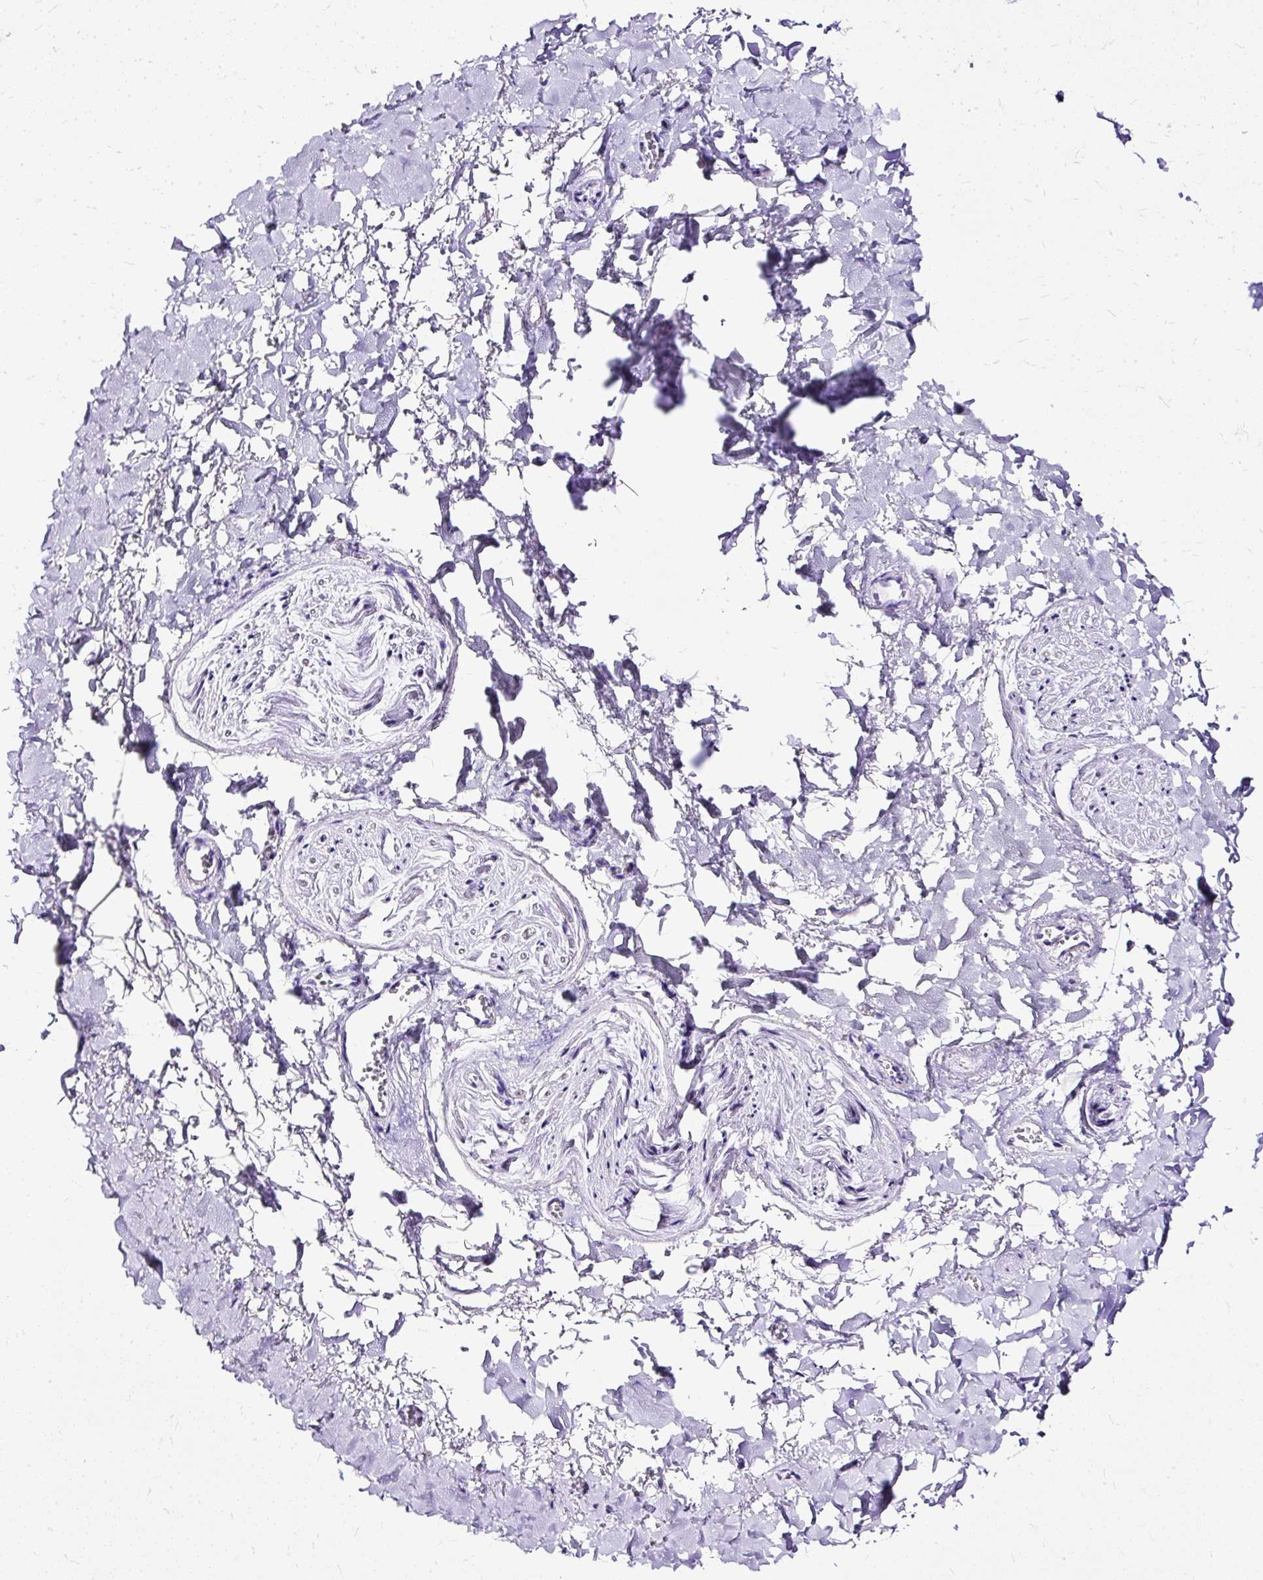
{"staining": {"intensity": "negative", "quantity": "none", "location": "none"}, "tissue": "adipose tissue", "cell_type": "Adipocytes", "image_type": "normal", "snomed": [{"axis": "morphology", "description": "Normal tissue, NOS"}, {"axis": "topography", "description": "Vulva"}, {"axis": "topography", "description": "Vagina"}, {"axis": "topography", "description": "Peripheral nerve tissue"}], "caption": "IHC micrograph of normal adipose tissue: human adipose tissue stained with DAB (3,3'-diaminobenzidine) demonstrates no significant protein positivity in adipocytes.", "gene": "SLC8A2", "patient": {"sex": "female", "age": 66}}